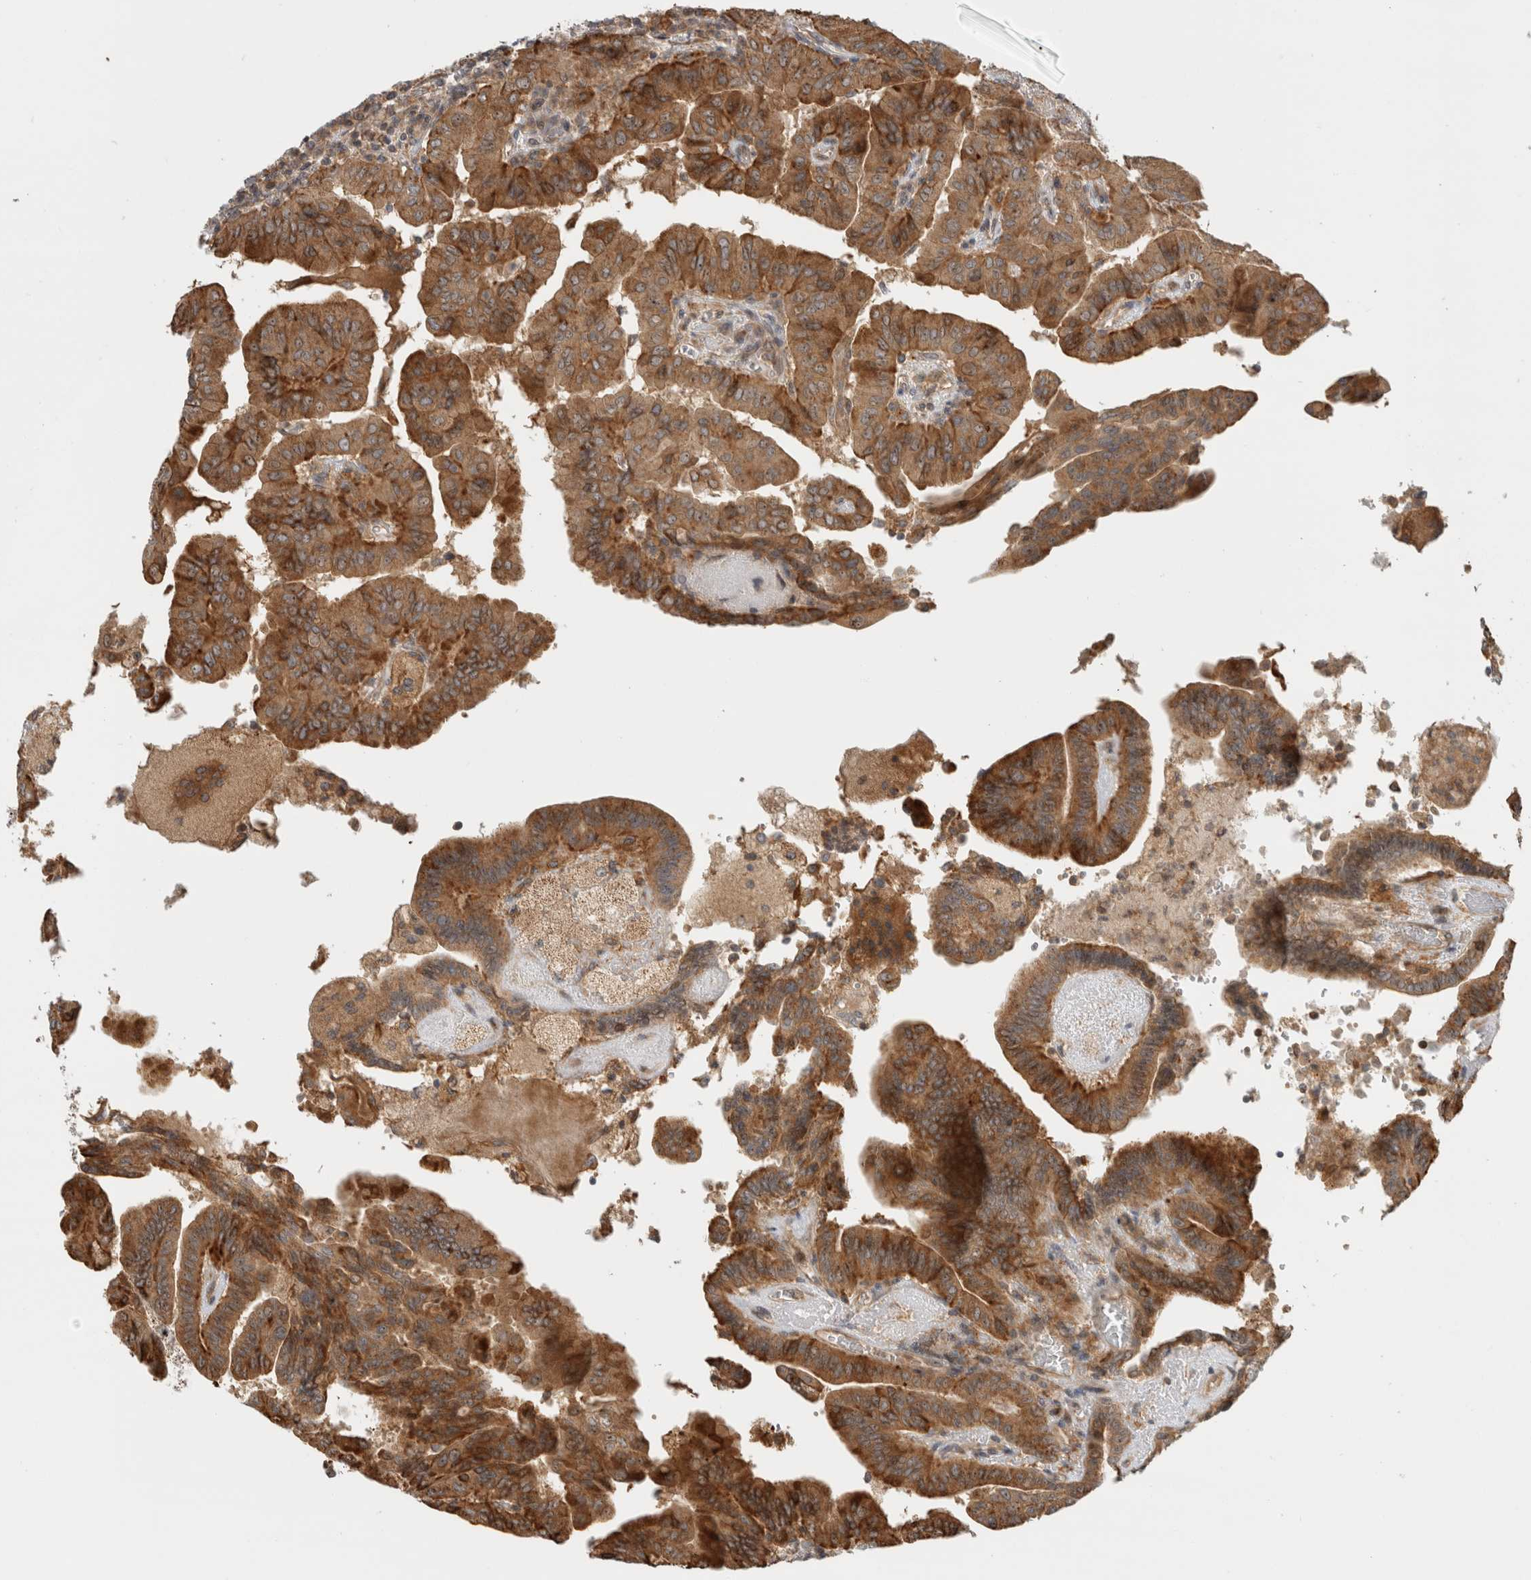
{"staining": {"intensity": "moderate", "quantity": ">75%", "location": "cytoplasmic/membranous"}, "tissue": "thyroid cancer", "cell_type": "Tumor cells", "image_type": "cancer", "snomed": [{"axis": "morphology", "description": "Papillary adenocarcinoma, NOS"}, {"axis": "topography", "description": "Thyroid gland"}], "caption": "This photomicrograph shows papillary adenocarcinoma (thyroid) stained with IHC to label a protein in brown. The cytoplasmic/membranous of tumor cells show moderate positivity for the protein. Nuclei are counter-stained blue.", "gene": "WASF2", "patient": {"sex": "male", "age": 33}}